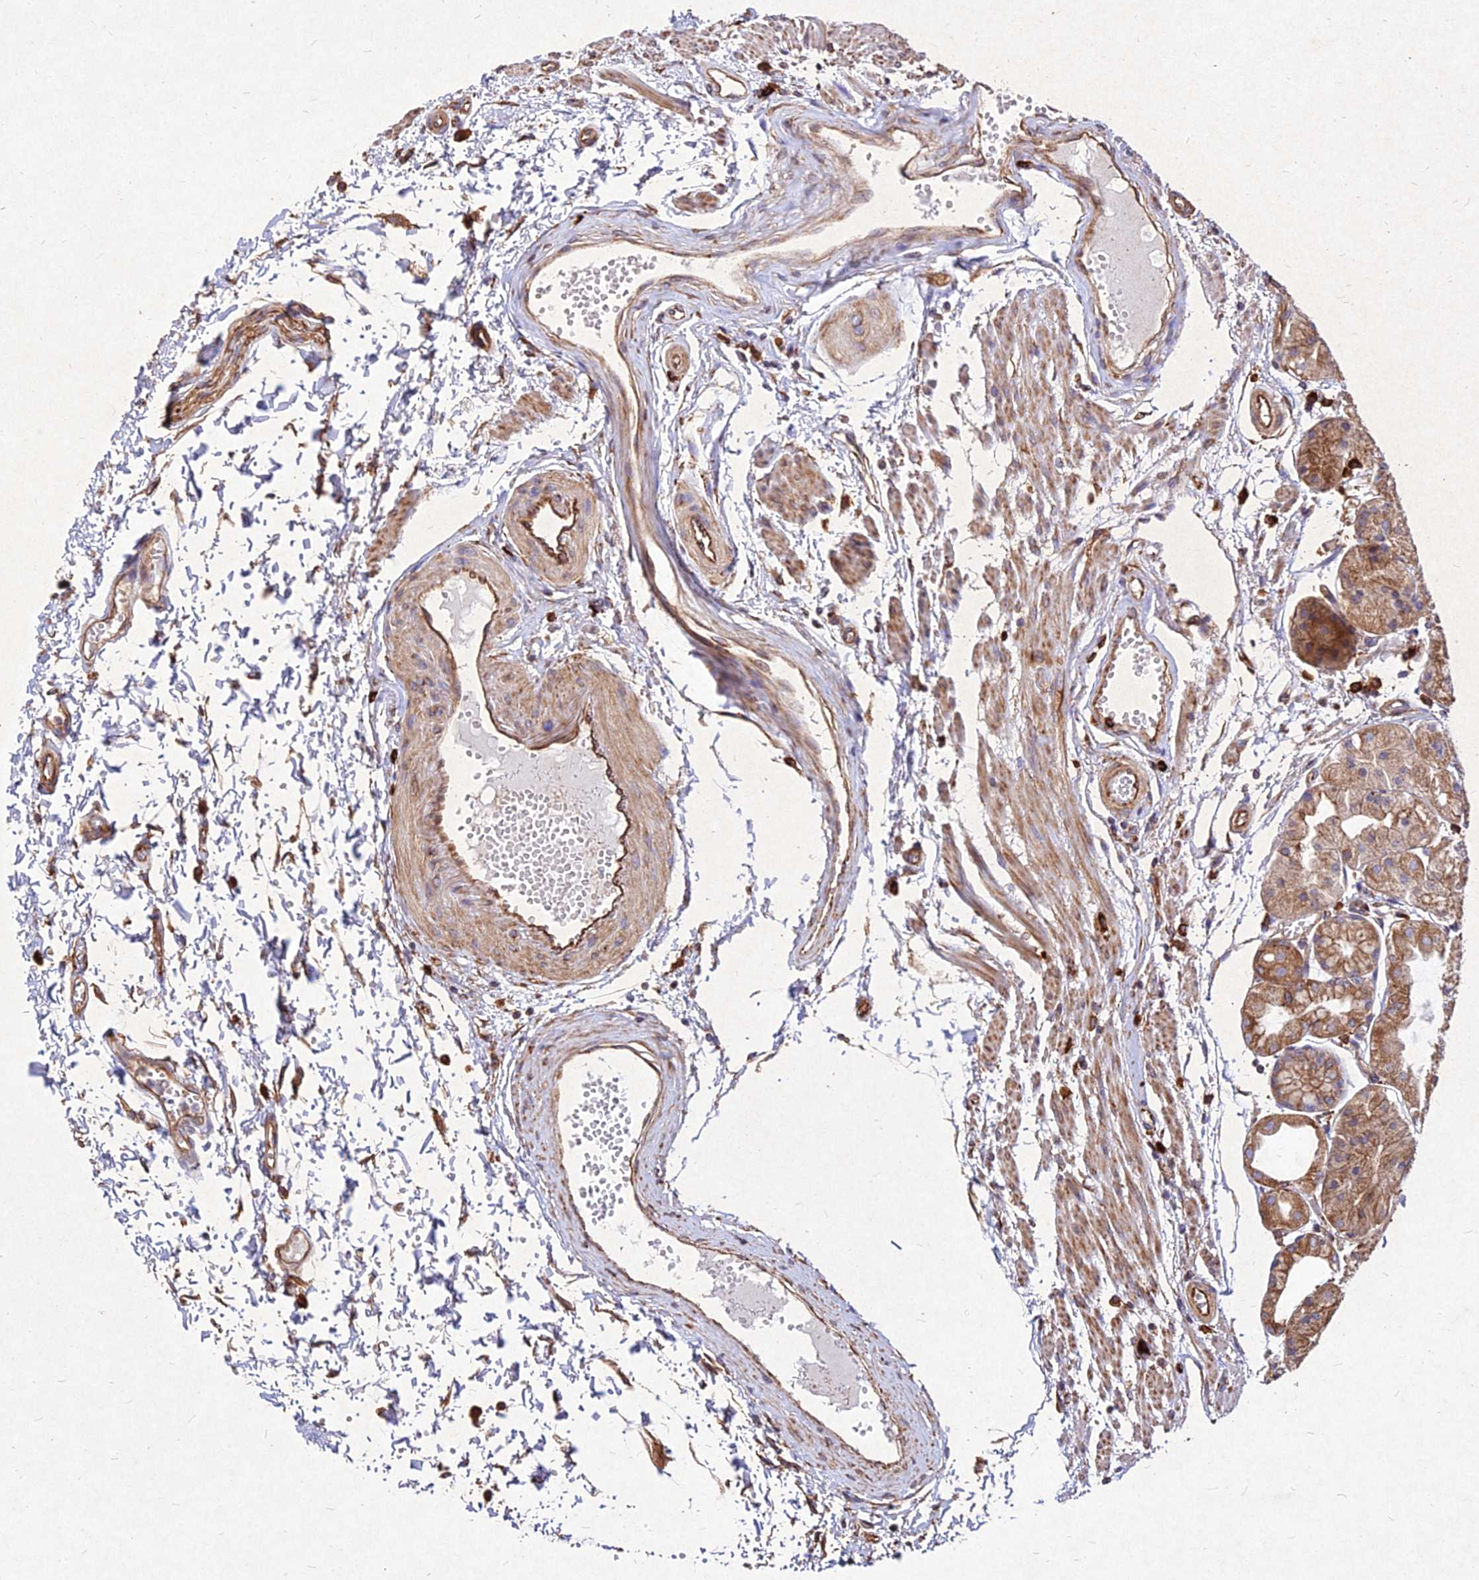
{"staining": {"intensity": "moderate", "quantity": ">75%", "location": "cytoplasmic/membranous"}, "tissue": "stomach", "cell_type": "Glandular cells", "image_type": "normal", "snomed": [{"axis": "morphology", "description": "Normal tissue, NOS"}, {"axis": "topography", "description": "Stomach, upper"}], "caption": "Immunohistochemical staining of unremarkable human stomach shows medium levels of moderate cytoplasmic/membranous positivity in about >75% of glandular cells. (Stains: DAB in brown, nuclei in blue, Microscopy: brightfield microscopy at high magnification).", "gene": "SKA1", "patient": {"sex": "male", "age": 72}}